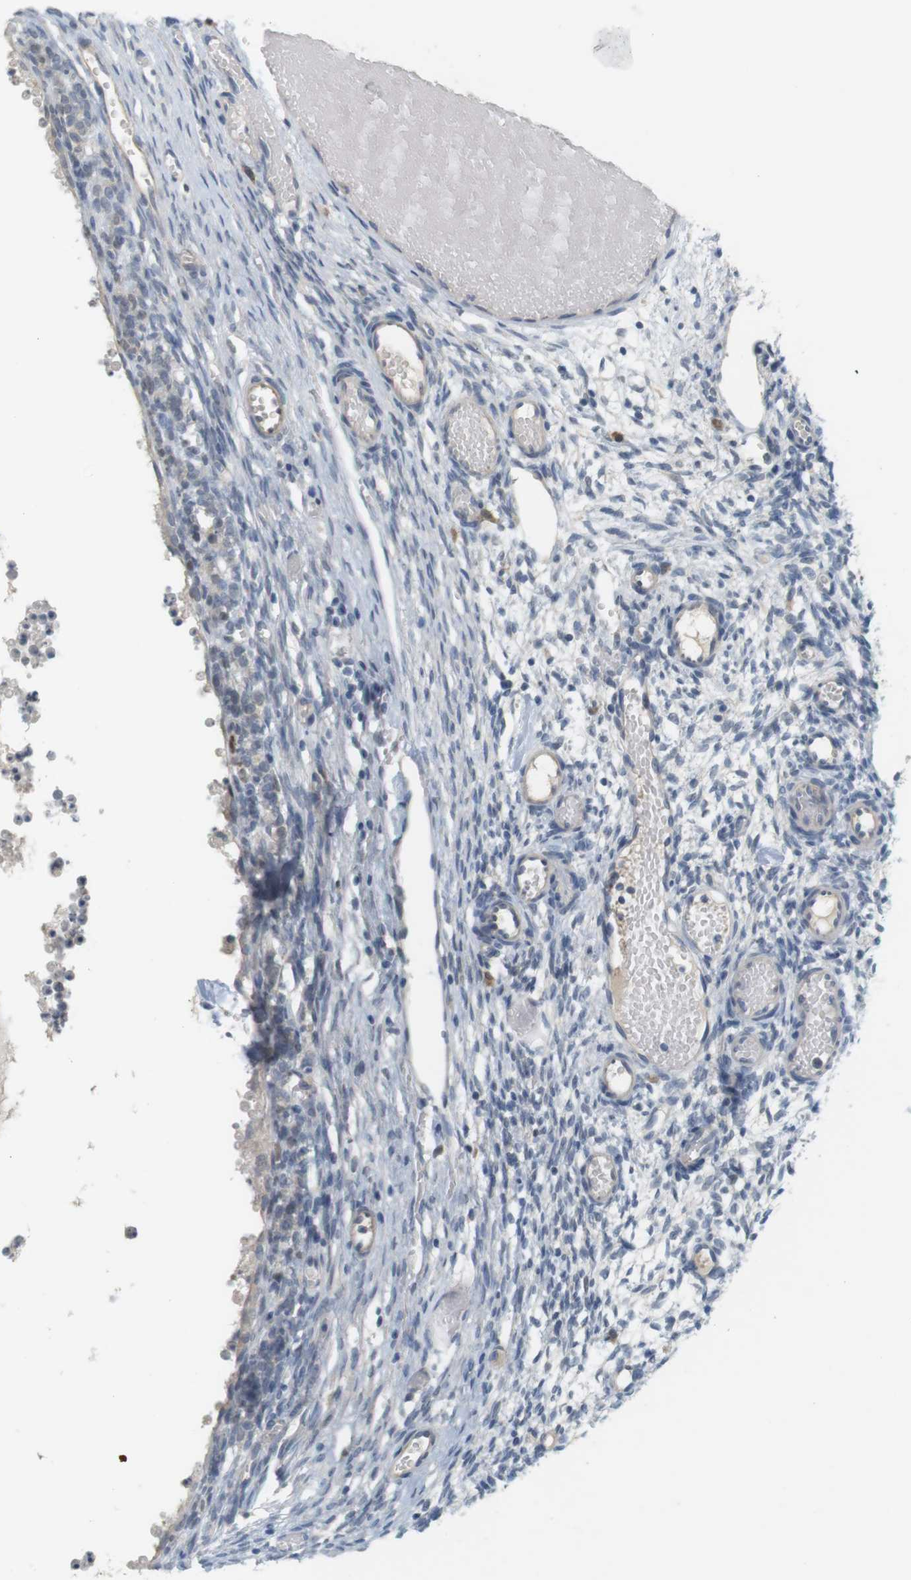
{"staining": {"intensity": "negative", "quantity": "none", "location": "none"}, "tissue": "ovary", "cell_type": "Ovarian stroma cells", "image_type": "normal", "snomed": [{"axis": "morphology", "description": "Normal tissue, NOS"}, {"axis": "topography", "description": "Ovary"}], "caption": "This micrograph is of benign ovary stained with immunohistochemistry to label a protein in brown with the nuclei are counter-stained blue. There is no staining in ovarian stroma cells.", "gene": "CREB3L2", "patient": {"sex": "female", "age": 35}}